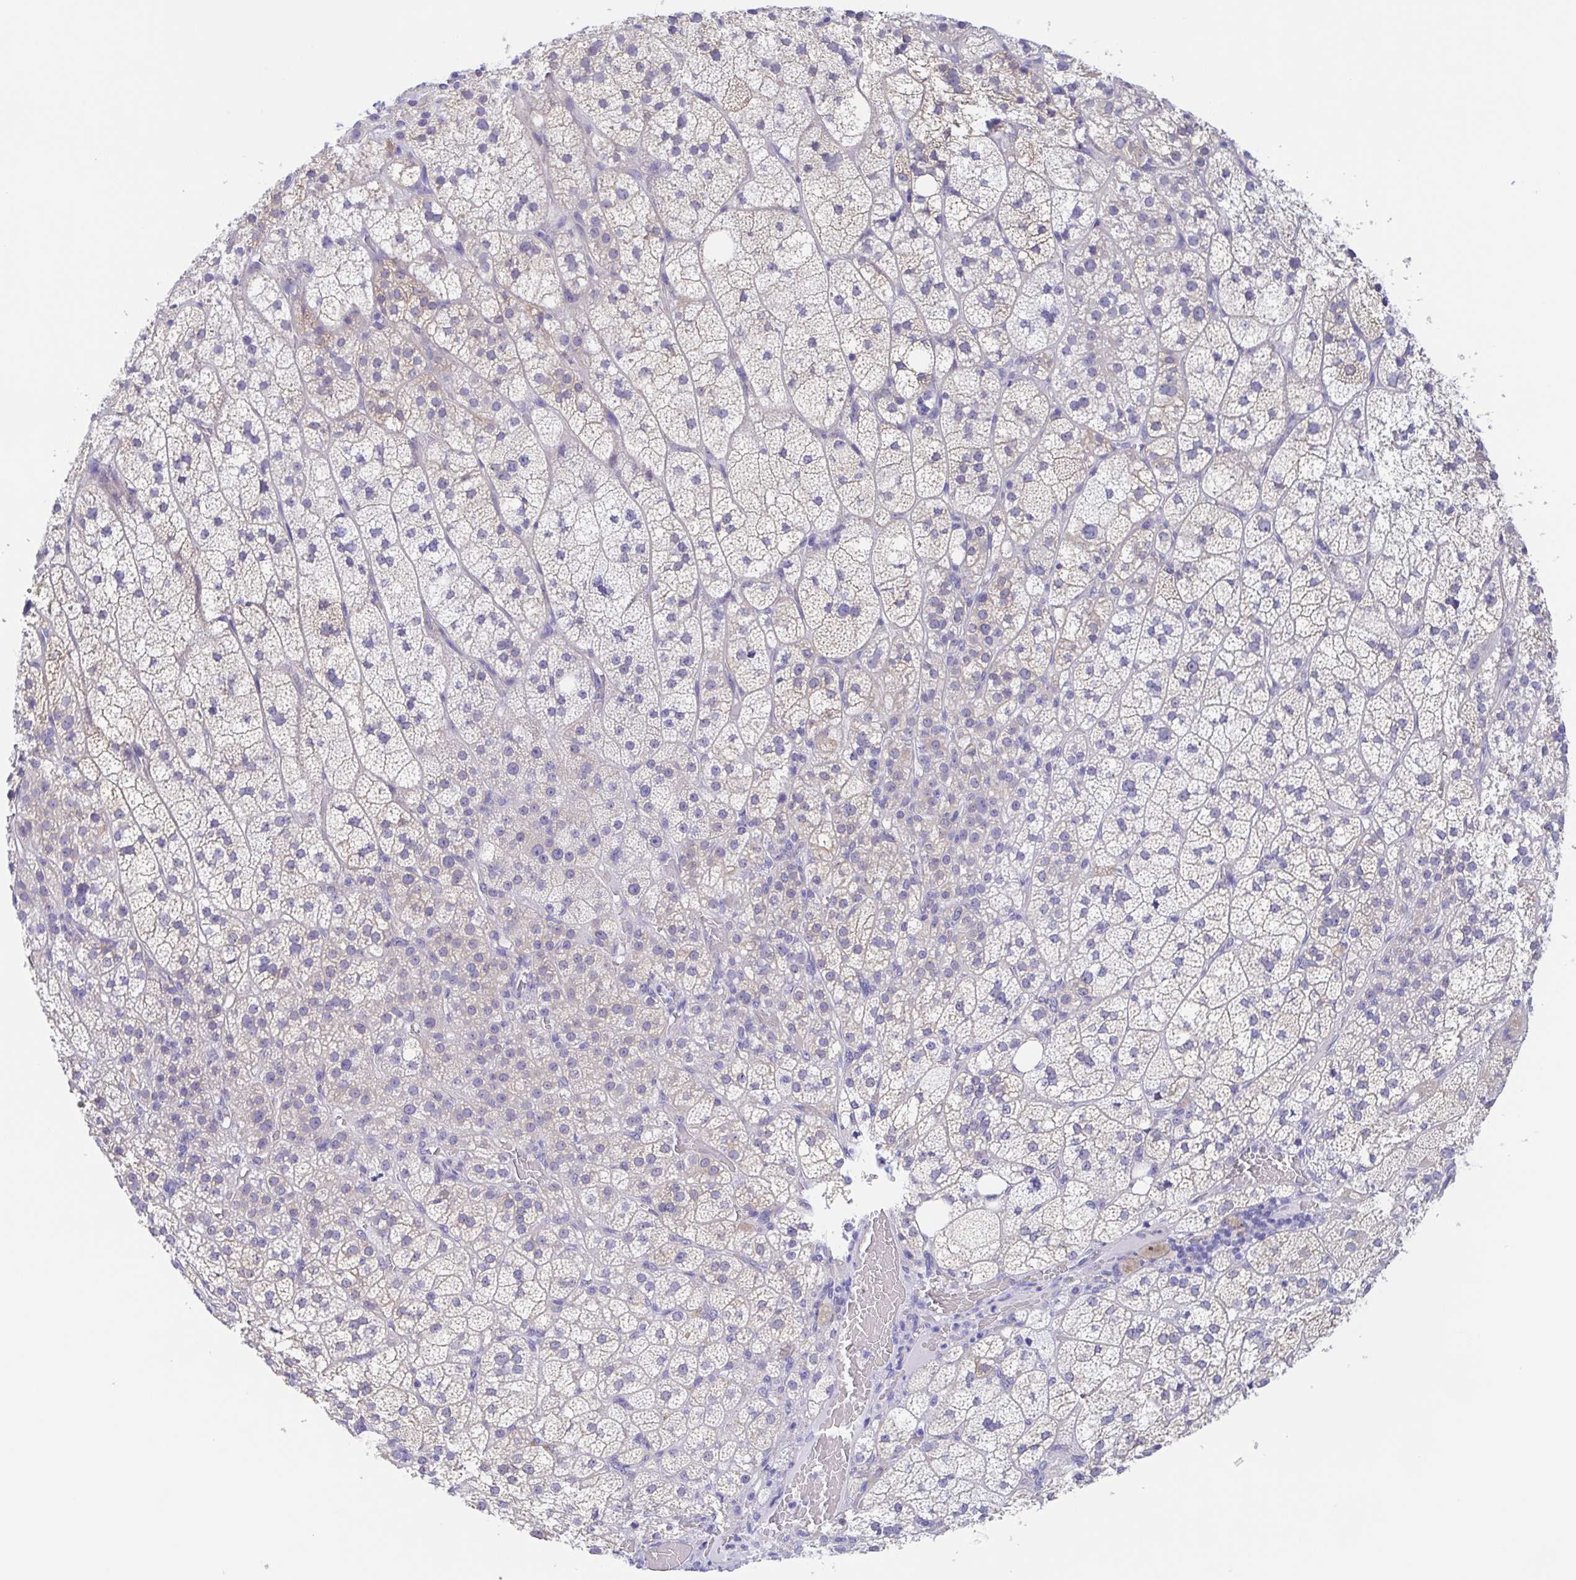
{"staining": {"intensity": "negative", "quantity": "none", "location": "none"}, "tissue": "adrenal gland", "cell_type": "Glandular cells", "image_type": "normal", "snomed": [{"axis": "morphology", "description": "Normal tissue, NOS"}, {"axis": "topography", "description": "Adrenal gland"}], "caption": "This is an IHC image of unremarkable human adrenal gland. There is no staining in glandular cells.", "gene": "MUCL3", "patient": {"sex": "female", "age": 60}}